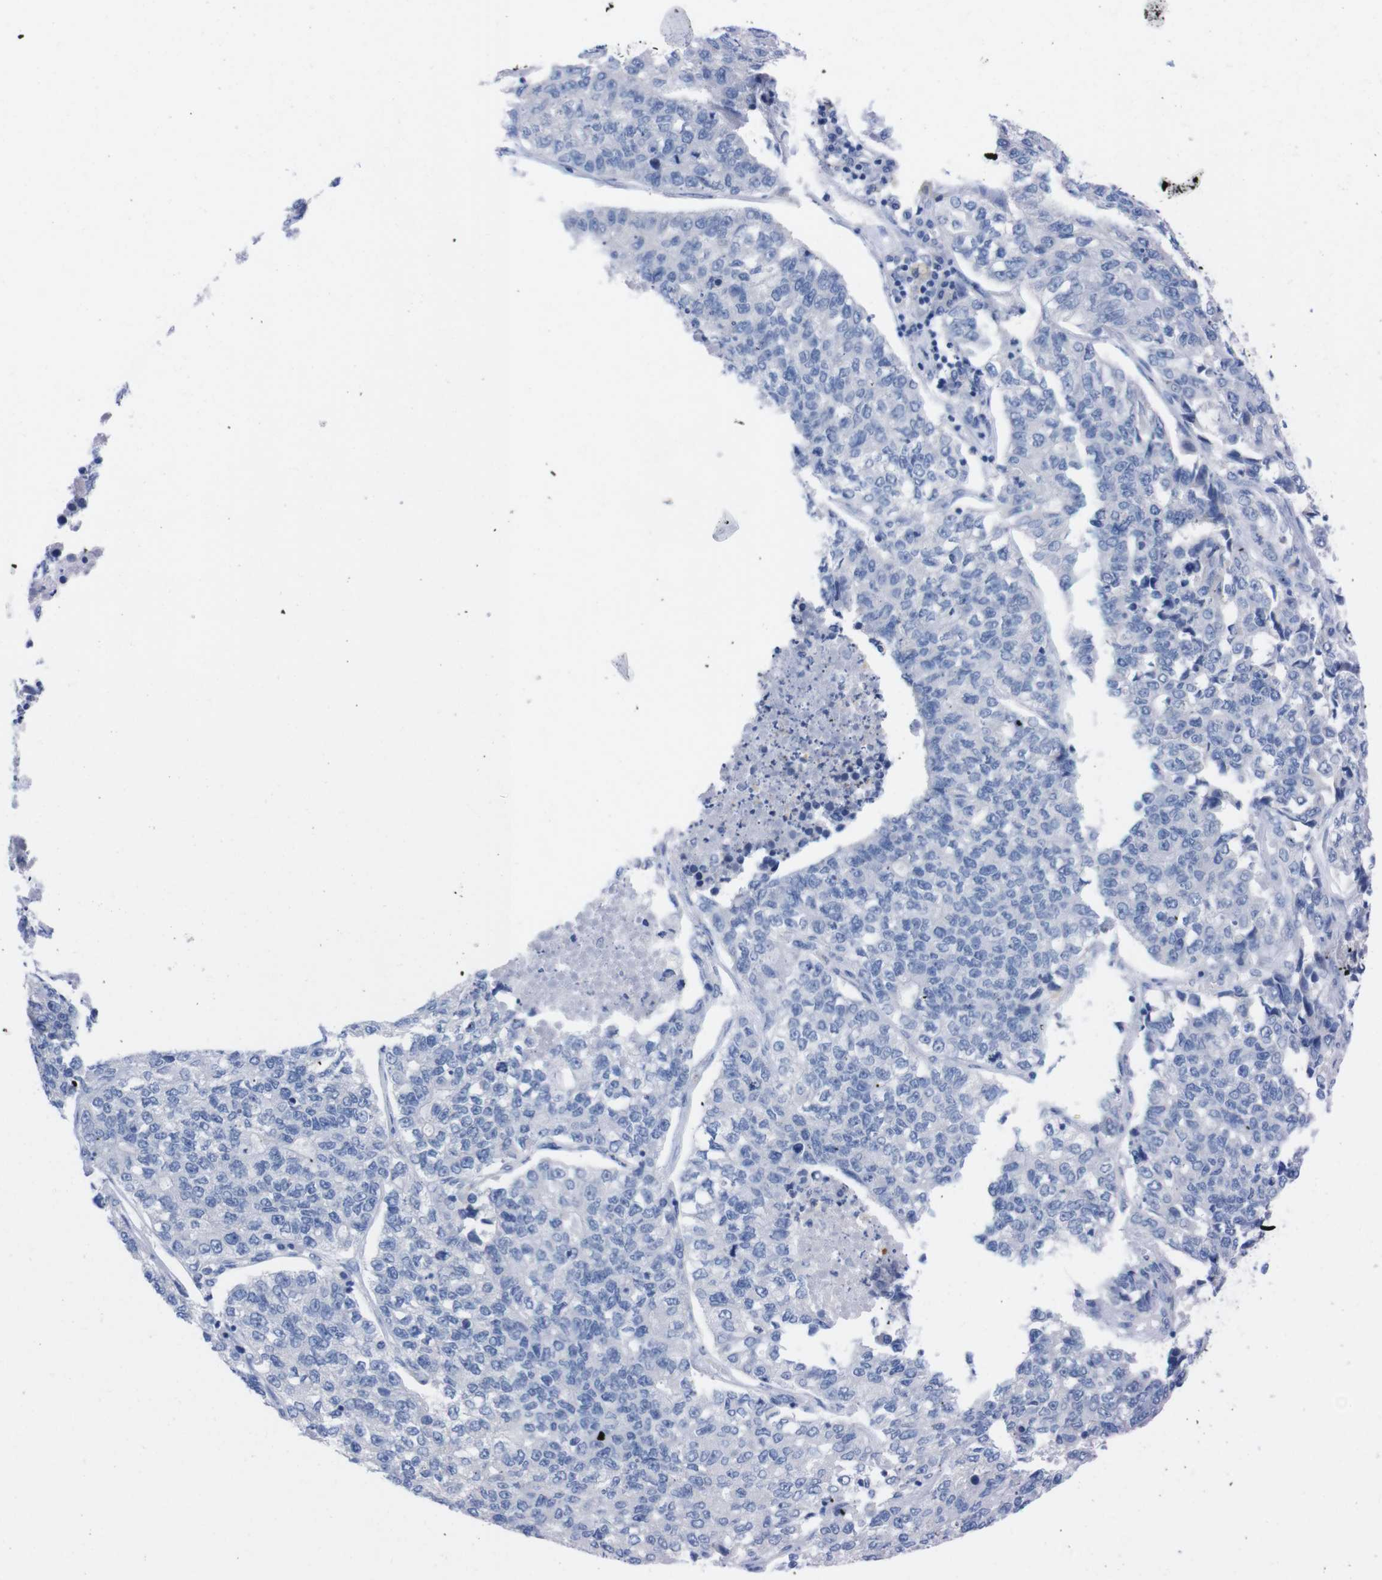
{"staining": {"intensity": "negative", "quantity": "none", "location": "none"}, "tissue": "lung cancer", "cell_type": "Tumor cells", "image_type": "cancer", "snomed": [{"axis": "morphology", "description": "Adenocarcinoma, NOS"}, {"axis": "topography", "description": "Lung"}], "caption": "Tumor cells are negative for brown protein staining in lung cancer. (Brightfield microscopy of DAB immunohistochemistry (IHC) at high magnification).", "gene": "TMEM243", "patient": {"sex": "male", "age": 49}}